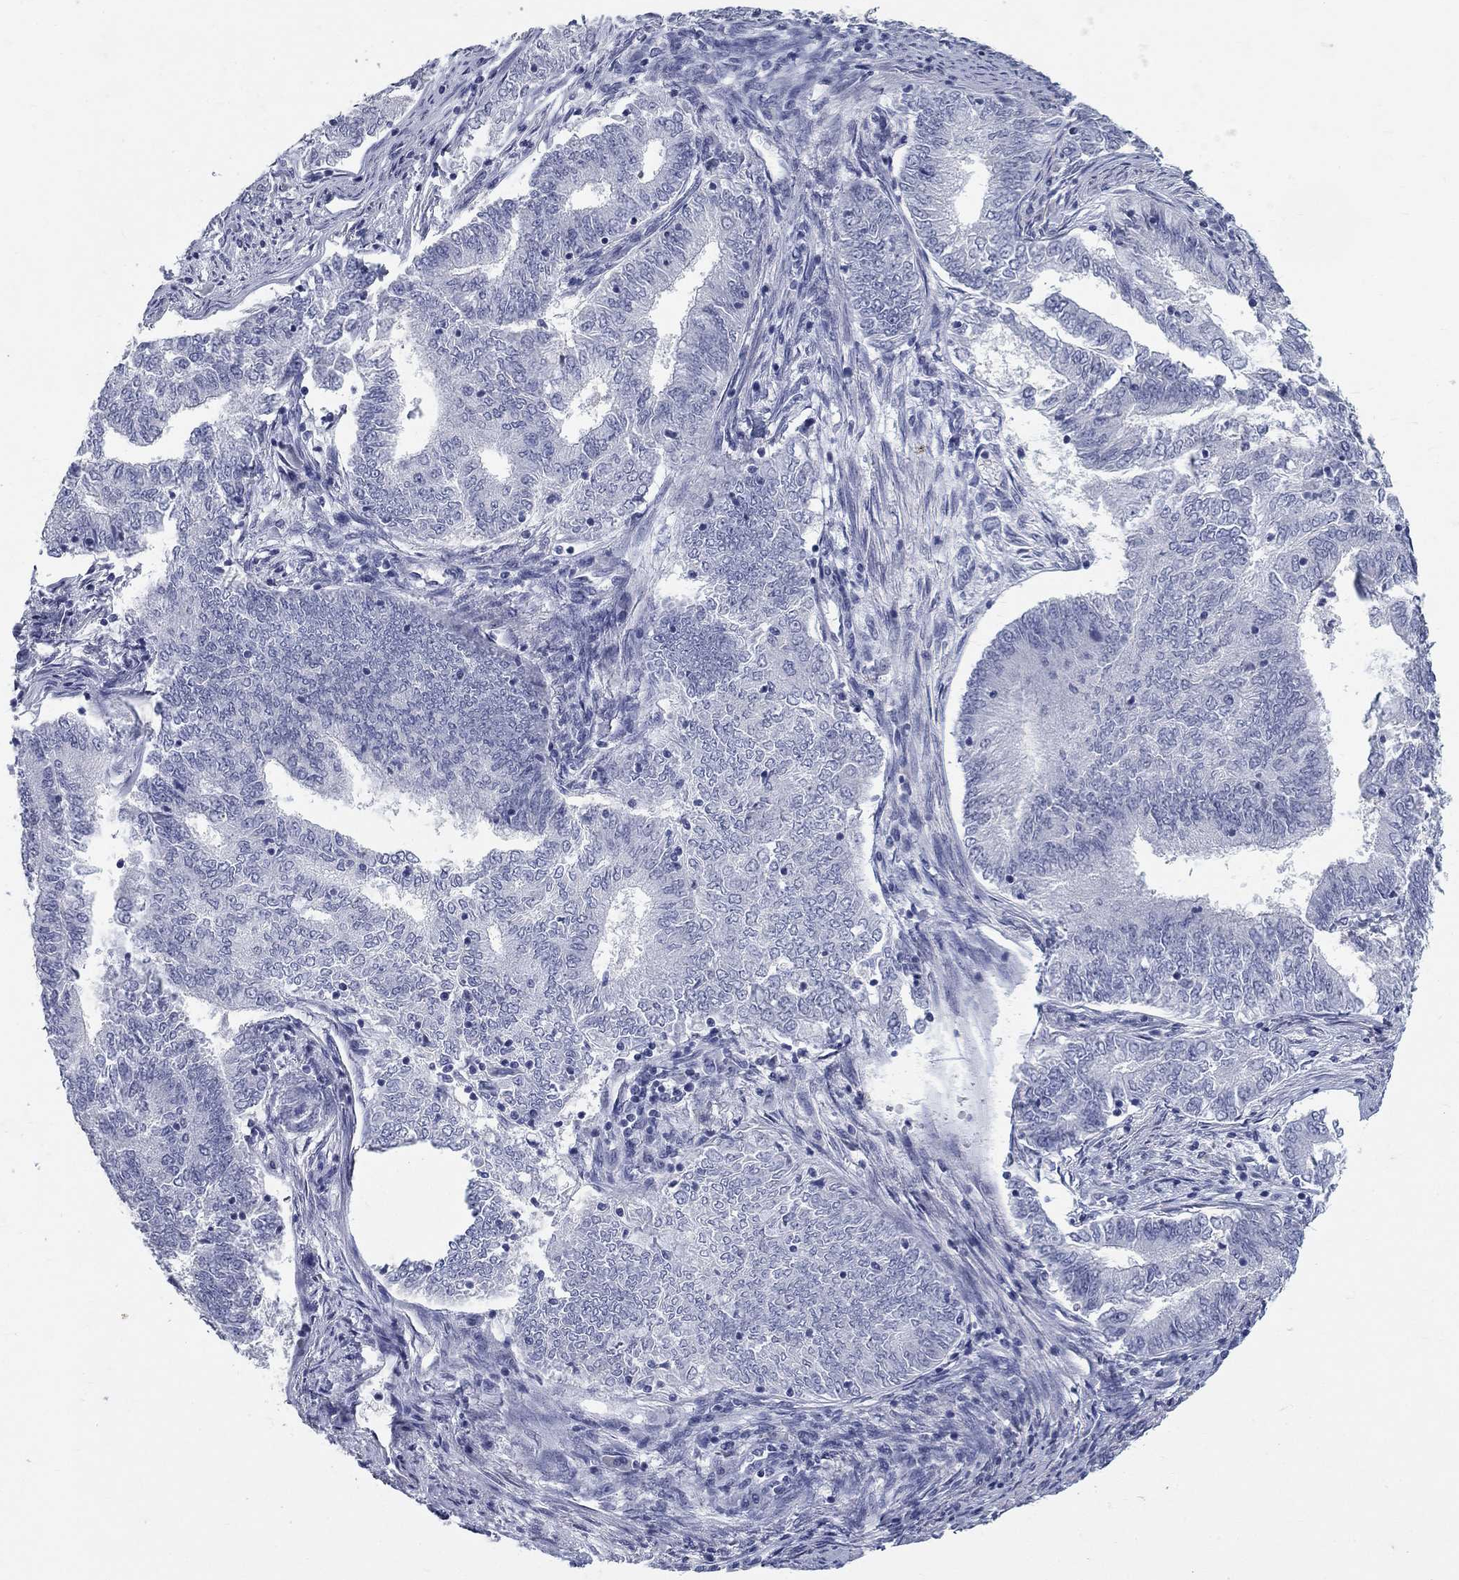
{"staining": {"intensity": "negative", "quantity": "none", "location": "none"}, "tissue": "endometrial cancer", "cell_type": "Tumor cells", "image_type": "cancer", "snomed": [{"axis": "morphology", "description": "Adenocarcinoma, NOS"}, {"axis": "topography", "description": "Endometrium"}], "caption": "Immunohistochemistry photomicrograph of endometrial cancer (adenocarcinoma) stained for a protein (brown), which displays no staining in tumor cells.", "gene": "ELAVL4", "patient": {"sex": "female", "age": 62}}